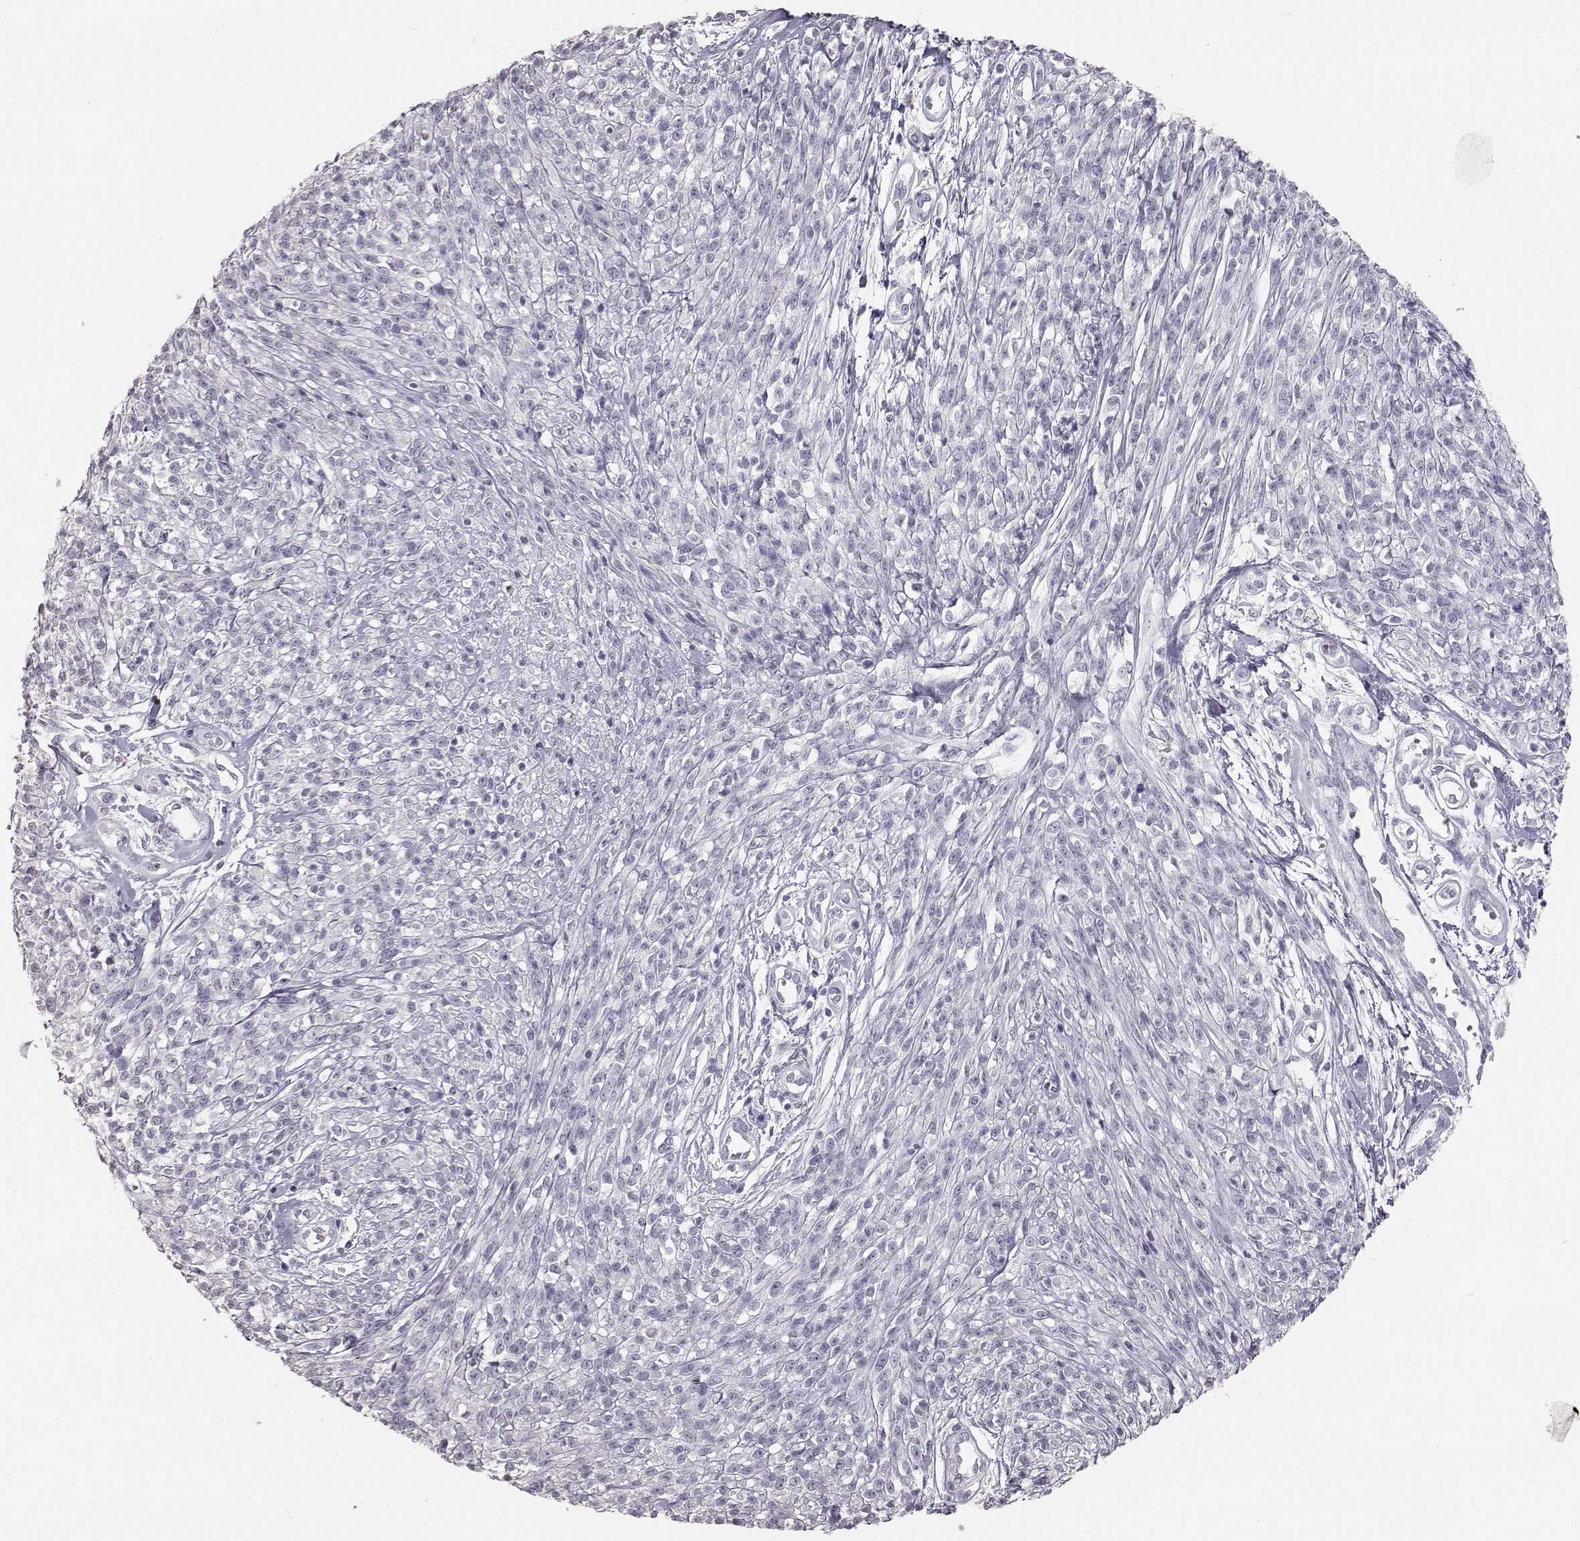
{"staining": {"intensity": "negative", "quantity": "none", "location": "none"}, "tissue": "melanoma", "cell_type": "Tumor cells", "image_type": "cancer", "snomed": [{"axis": "morphology", "description": "Malignant melanoma, NOS"}, {"axis": "topography", "description": "Skin"}, {"axis": "topography", "description": "Skin of trunk"}], "caption": "High power microscopy histopathology image of an immunohistochemistry (IHC) image of melanoma, revealing no significant expression in tumor cells.", "gene": "KRT33A", "patient": {"sex": "male", "age": 74}}